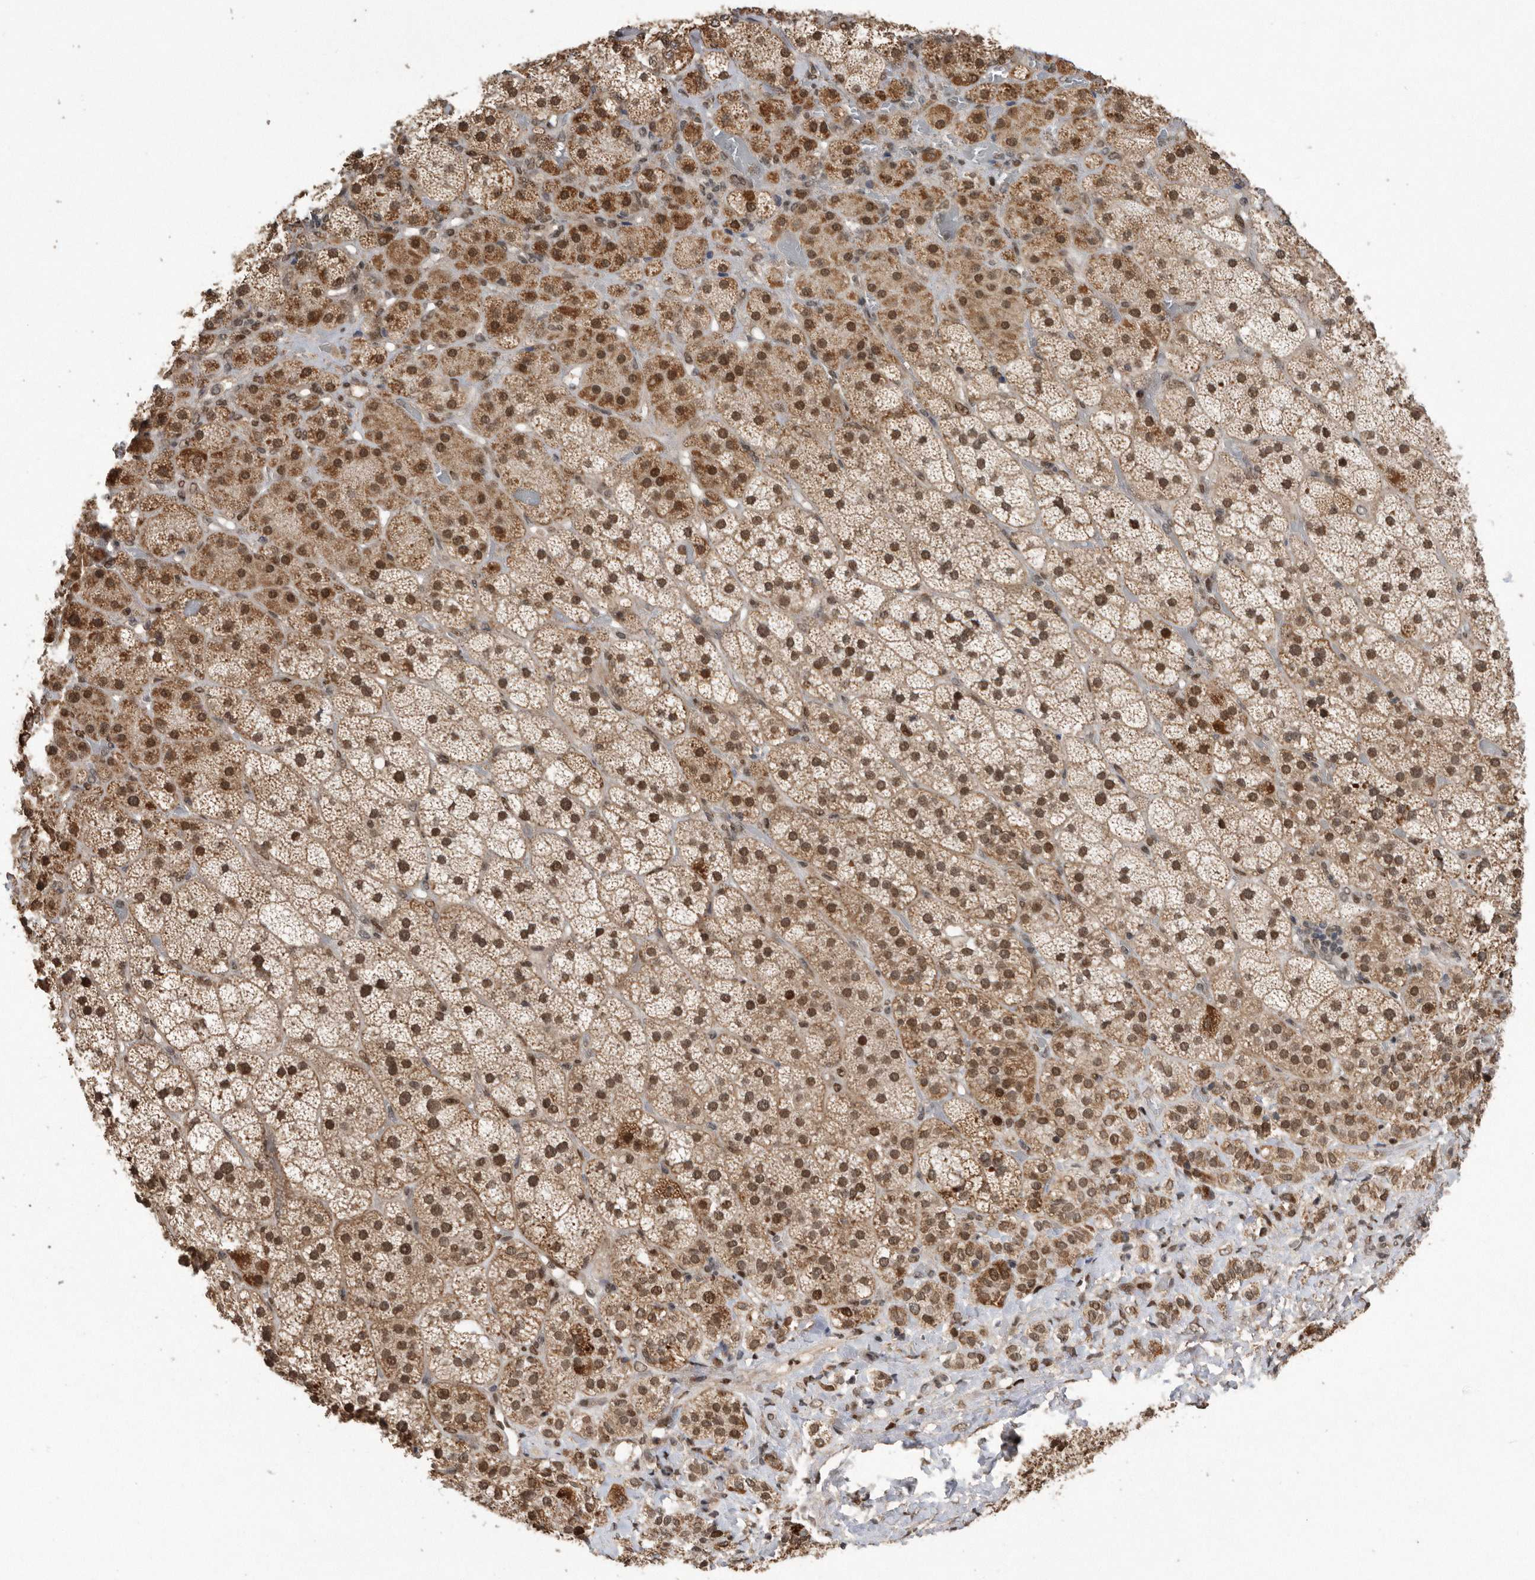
{"staining": {"intensity": "strong", "quantity": ">75%", "location": "cytoplasmic/membranous,nuclear"}, "tissue": "adrenal gland", "cell_type": "Glandular cells", "image_type": "normal", "snomed": [{"axis": "morphology", "description": "Normal tissue, NOS"}, {"axis": "topography", "description": "Adrenal gland"}], "caption": "A micrograph showing strong cytoplasmic/membranous,nuclear expression in about >75% of glandular cells in unremarkable adrenal gland, as visualized by brown immunohistochemical staining.", "gene": "TDRD3", "patient": {"sex": "male", "age": 57}}